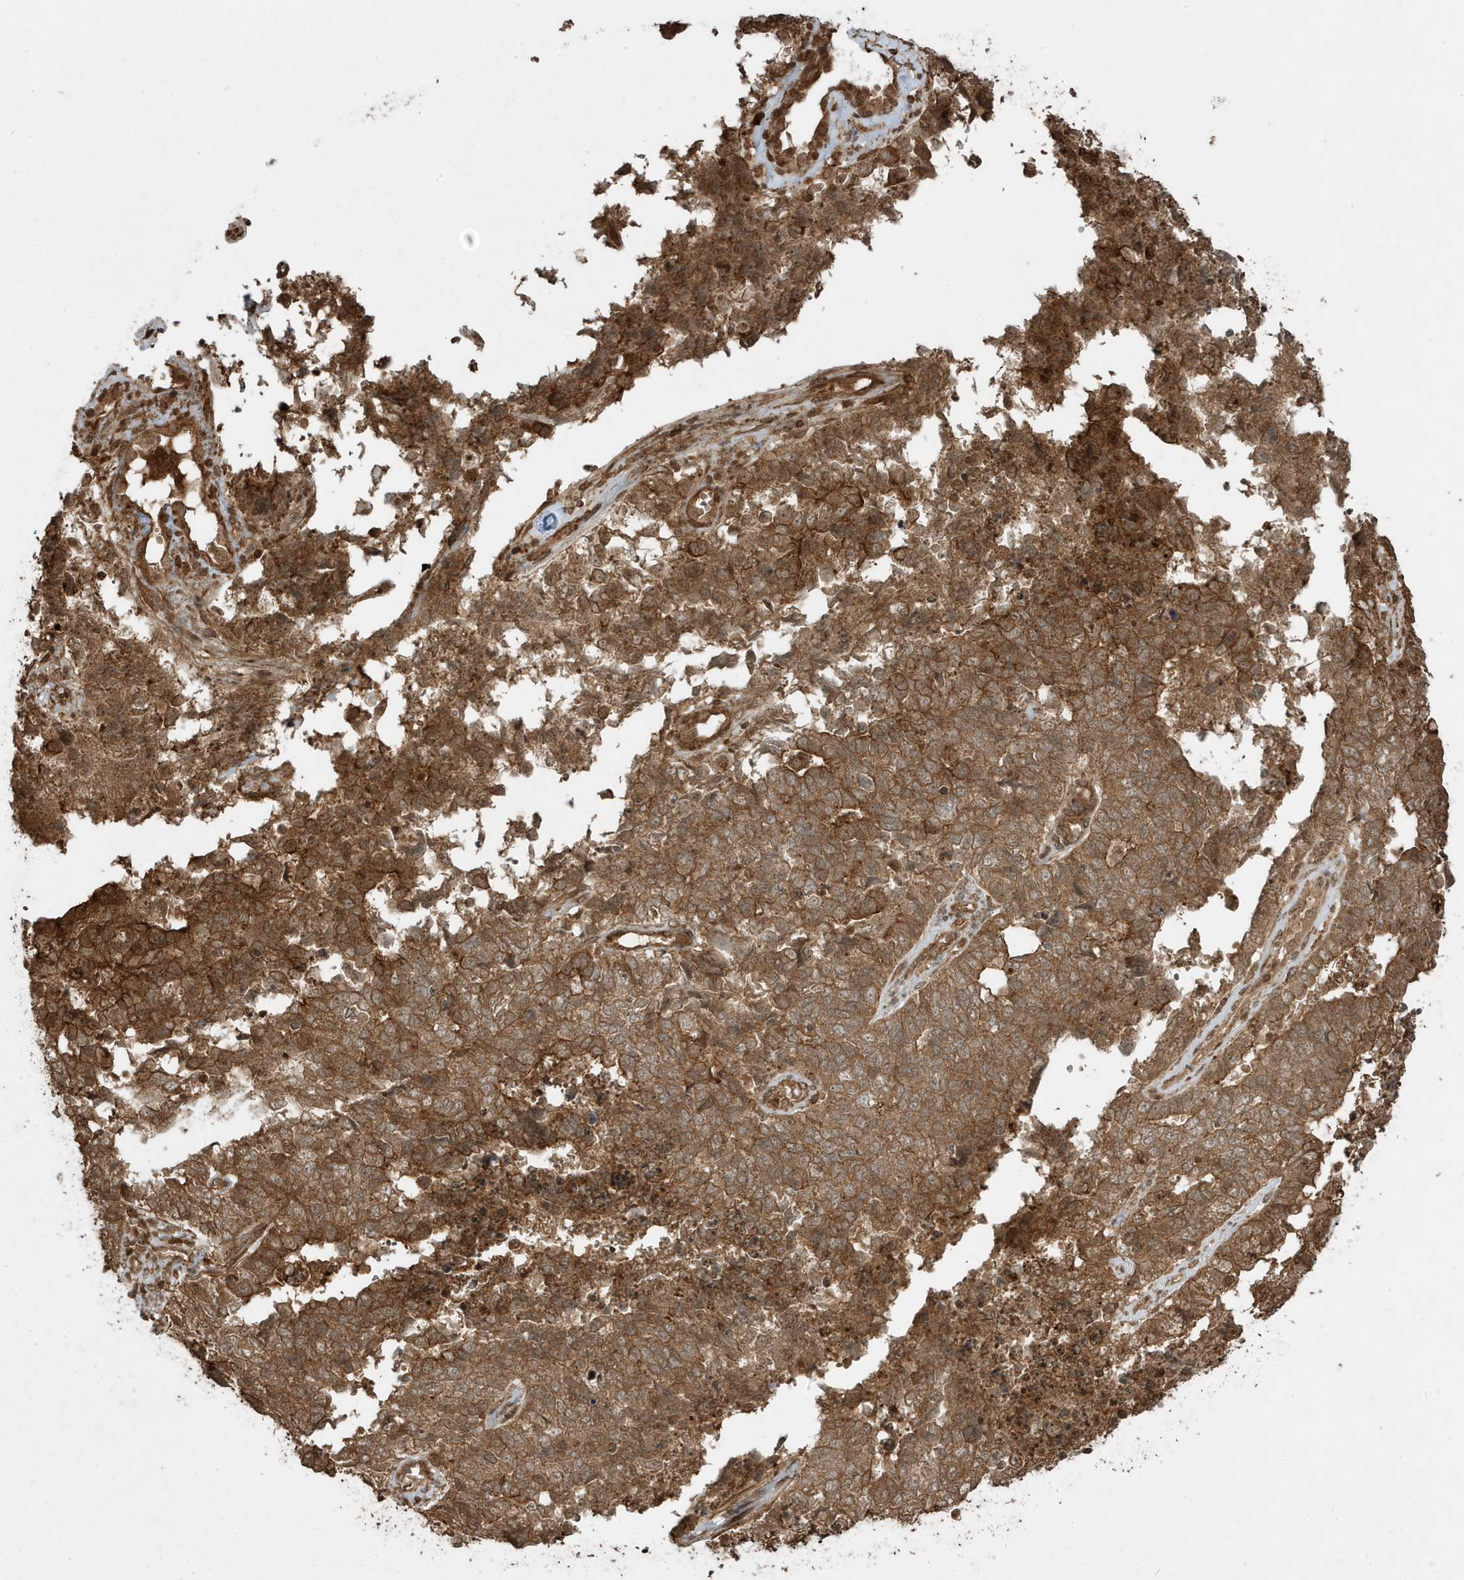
{"staining": {"intensity": "moderate", "quantity": ">75%", "location": "cytoplasmic/membranous"}, "tissue": "cervical cancer", "cell_type": "Tumor cells", "image_type": "cancer", "snomed": [{"axis": "morphology", "description": "Squamous cell carcinoma, NOS"}, {"axis": "topography", "description": "Cervix"}], "caption": "High-magnification brightfield microscopy of cervical cancer stained with DAB (3,3'-diaminobenzidine) (brown) and counterstained with hematoxylin (blue). tumor cells exhibit moderate cytoplasmic/membranous staining is appreciated in about>75% of cells.", "gene": "ASAP1", "patient": {"sex": "female", "age": 63}}